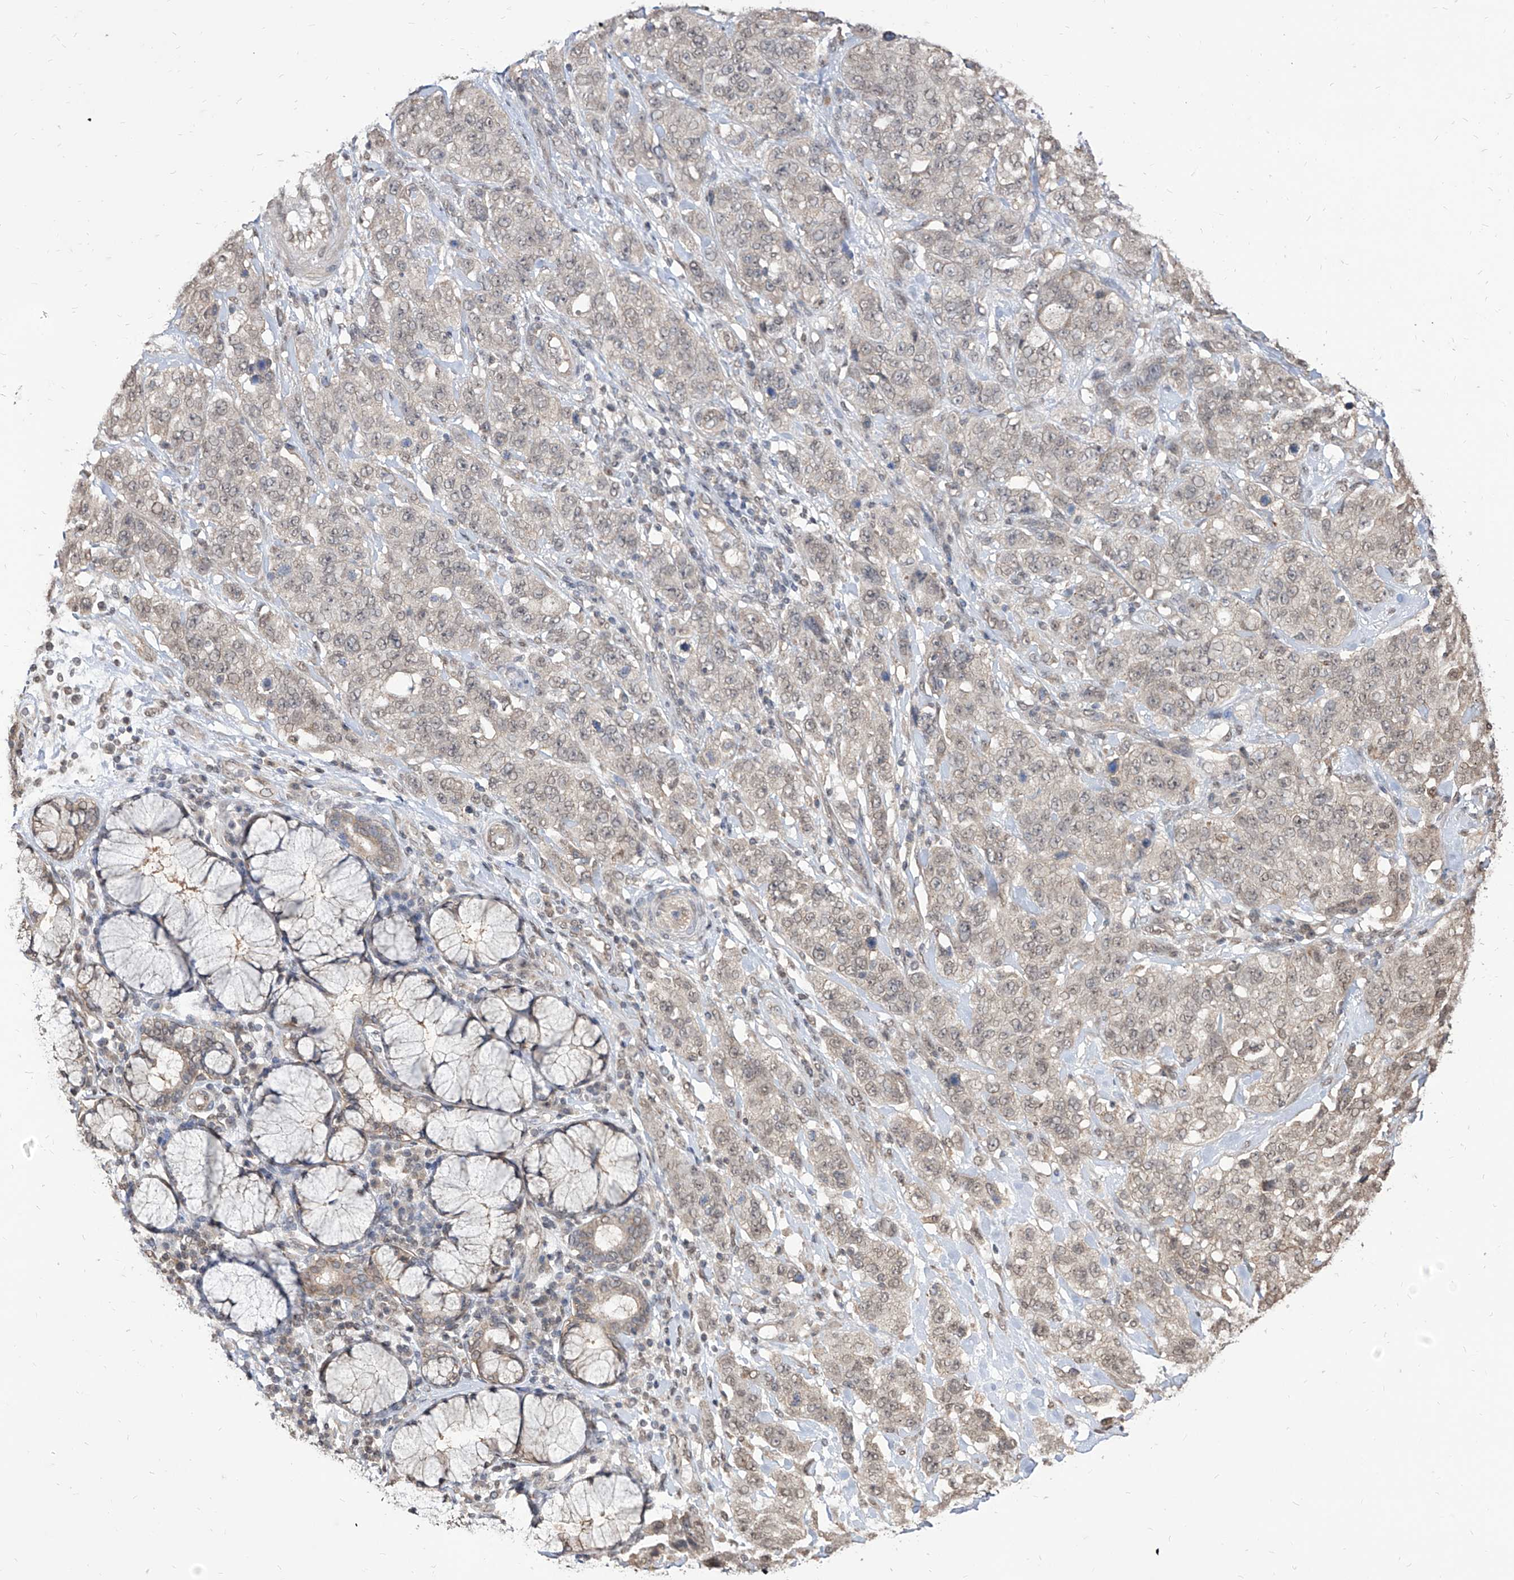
{"staining": {"intensity": "negative", "quantity": "none", "location": "none"}, "tissue": "stomach cancer", "cell_type": "Tumor cells", "image_type": "cancer", "snomed": [{"axis": "morphology", "description": "Adenocarcinoma, NOS"}, {"axis": "topography", "description": "Stomach"}], "caption": "This is an immunohistochemistry (IHC) image of stomach adenocarcinoma. There is no positivity in tumor cells.", "gene": "C8orf82", "patient": {"sex": "male", "age": 48}}